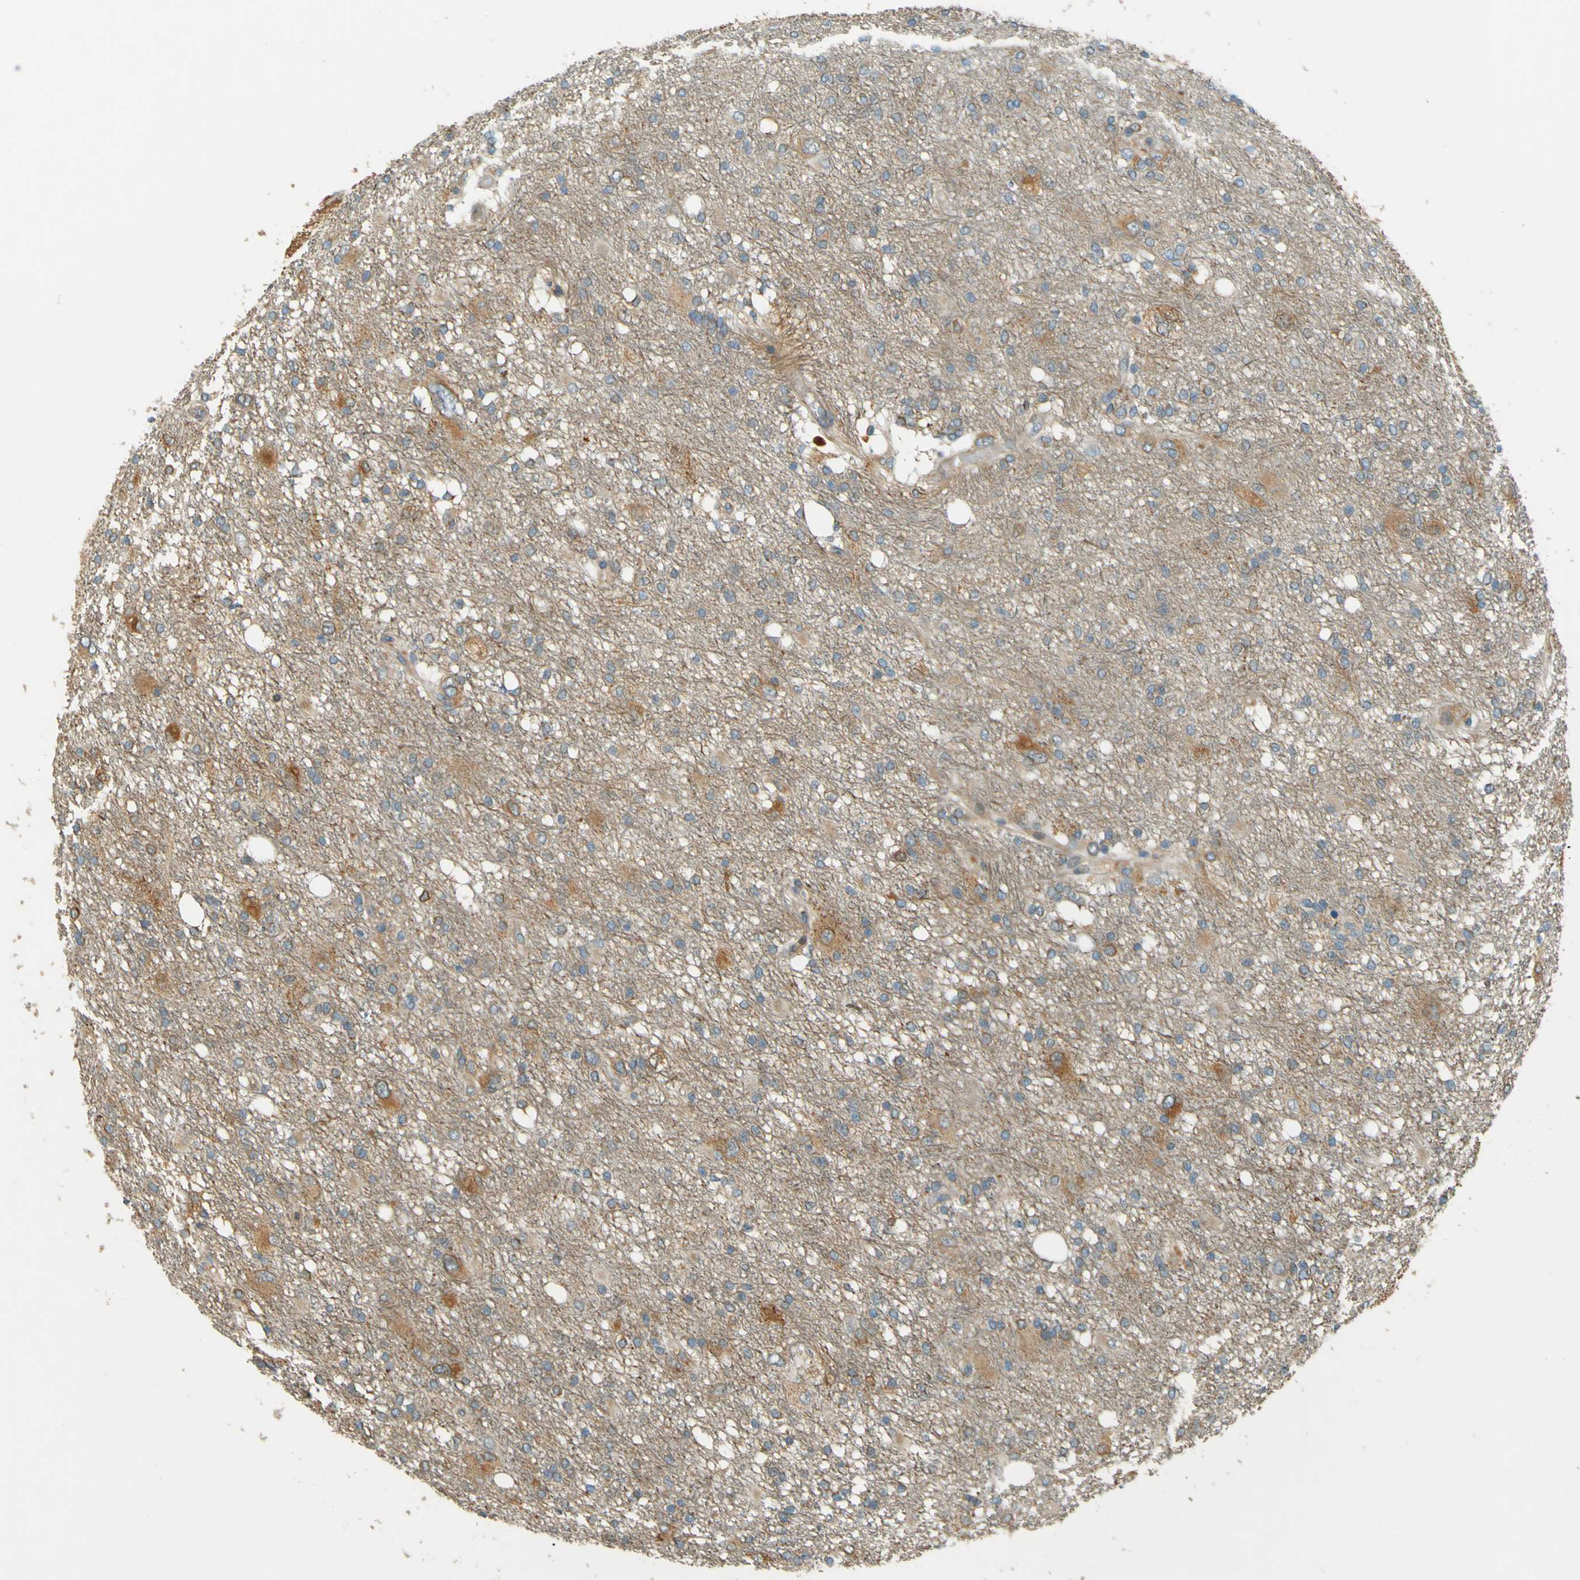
{"staining": {"intensity": "weak", "quantity": "25%-75%", "location": "cytoplasmic/membranous"}, "tissue": "glioma", "cell_type": "Tumor cells", "image_type": "cancer", "snomed": [{"axis": "morphology", "description": "Glioma, malignant, High grade"}, {"axis": "topography", "description": "Brain"}], "caption": "Glioma was stained to show a protein in brown. There is low levels of weak cytoplasmic/membranous expression in approximately 25%-75% of tumor cells.", "gene": "LPCAT1", "patient": {"sex": "female", "age": 59}}